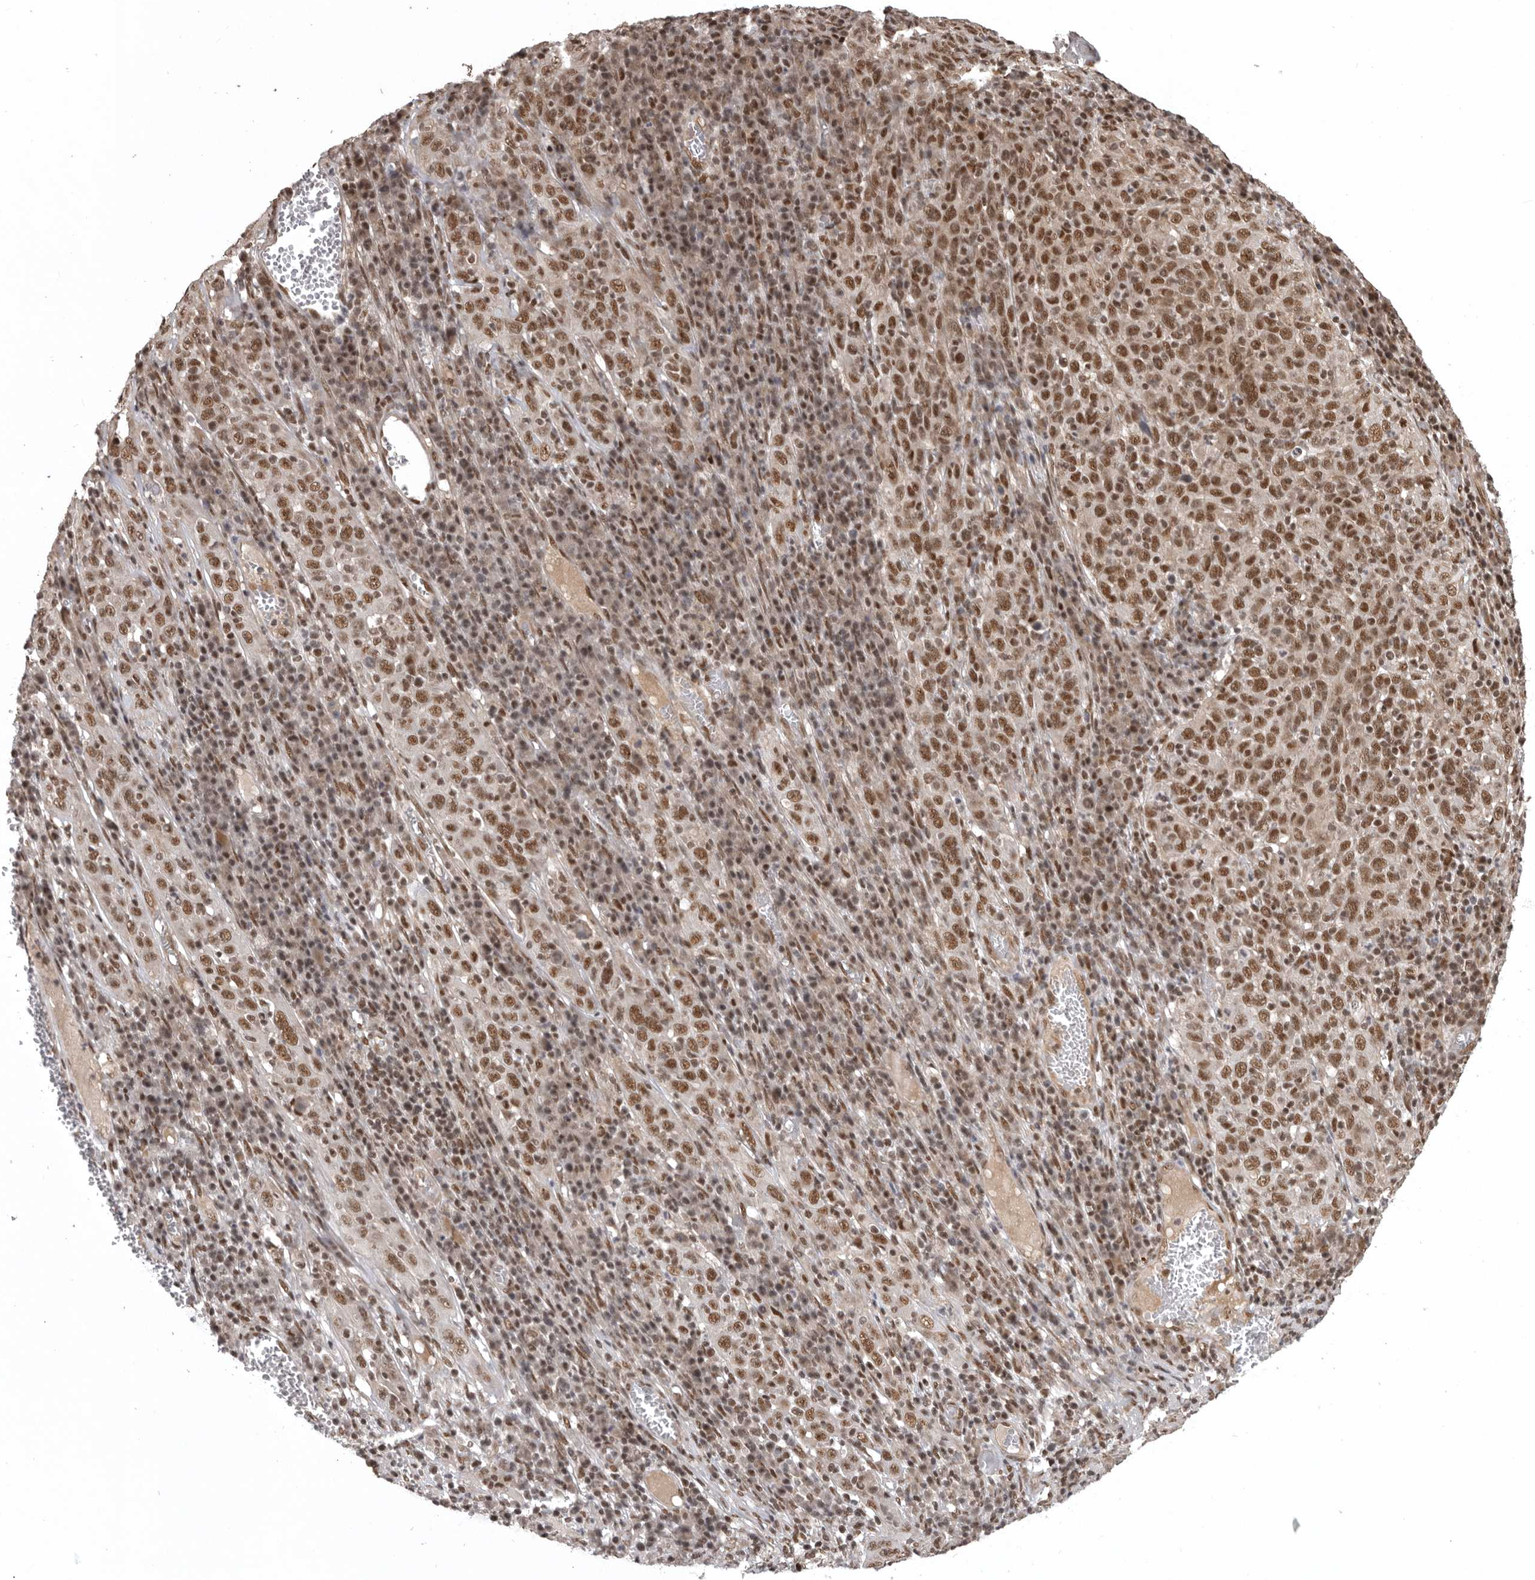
{"staining": {"intensity": "strong", "quantity": ">75%", "location": "nuclear"}, "tissue": "cervical cancer", "cell_type": "Tumor cells", "image_type": "cancer", "snomed": [{"axis": "morphology", "description": "Squamous cell carcinoma, NOS"}, {"axis": "topography", "description": "Cervix"}], "caption": "Cervical cancer (squamous cell carcinoma) stained with DAB immunohistochemistry reveals high levels of strong nuclear staining in about >75% of tumor cells.", "gene": "CBLL1", "patient": {"sex": "female", "age": 46}}